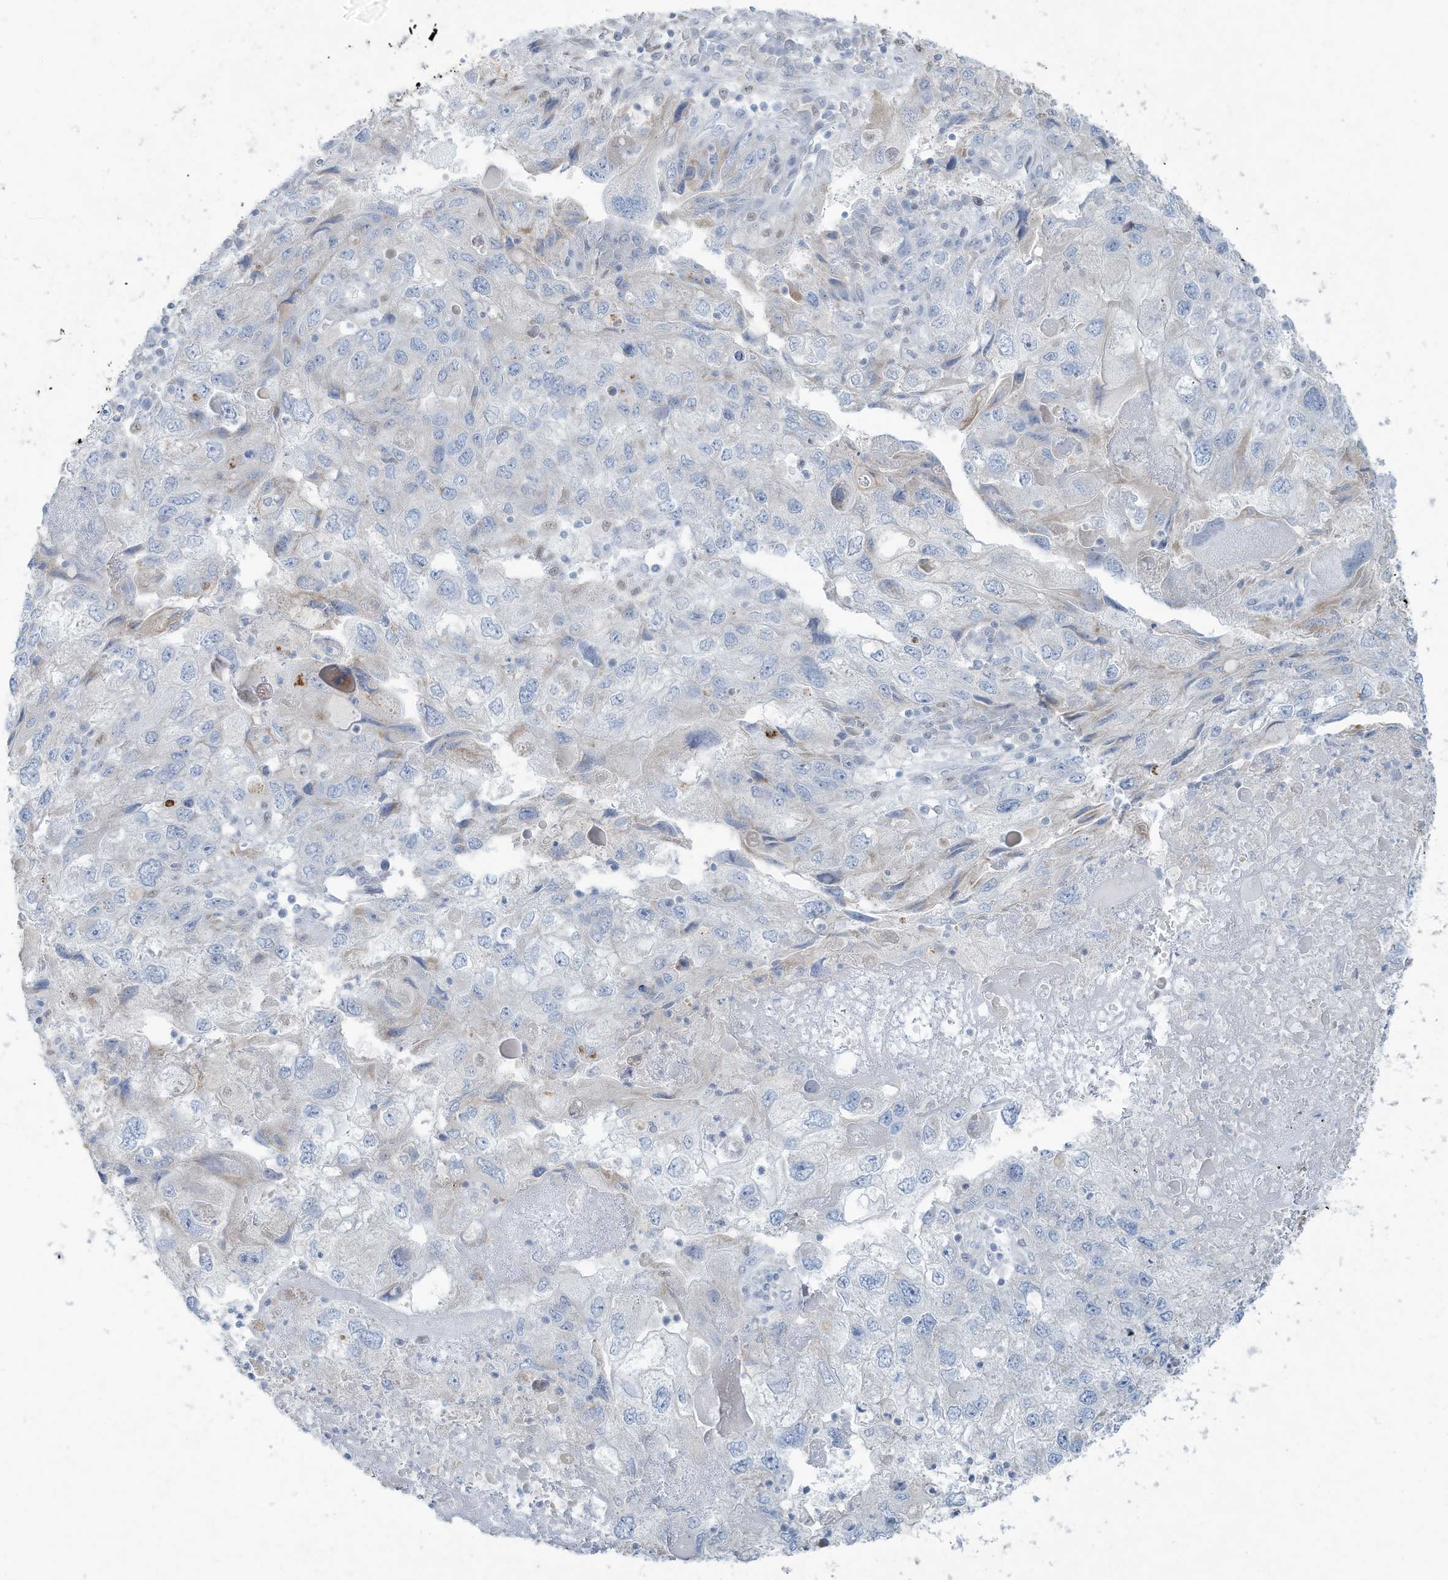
{"staining": {"intensity": "negative", "quantity": "none", "location": "none"}, "tissue": "endometrial cancer", "cell_type": "Tumor cells", "image_type": "cancer", "snomed": [{"axis": "morphology", "description": "Adenocarcinoma, NOS"}, {"axis": "topography", "description": "Endometrium"}], "caption": "Protein analysis of adenocarcinoma (endometrial) exhibits no significant expression in tumor cells.", "gene": "TUBE1", "patient": {"sex": "female", "age": 49}}